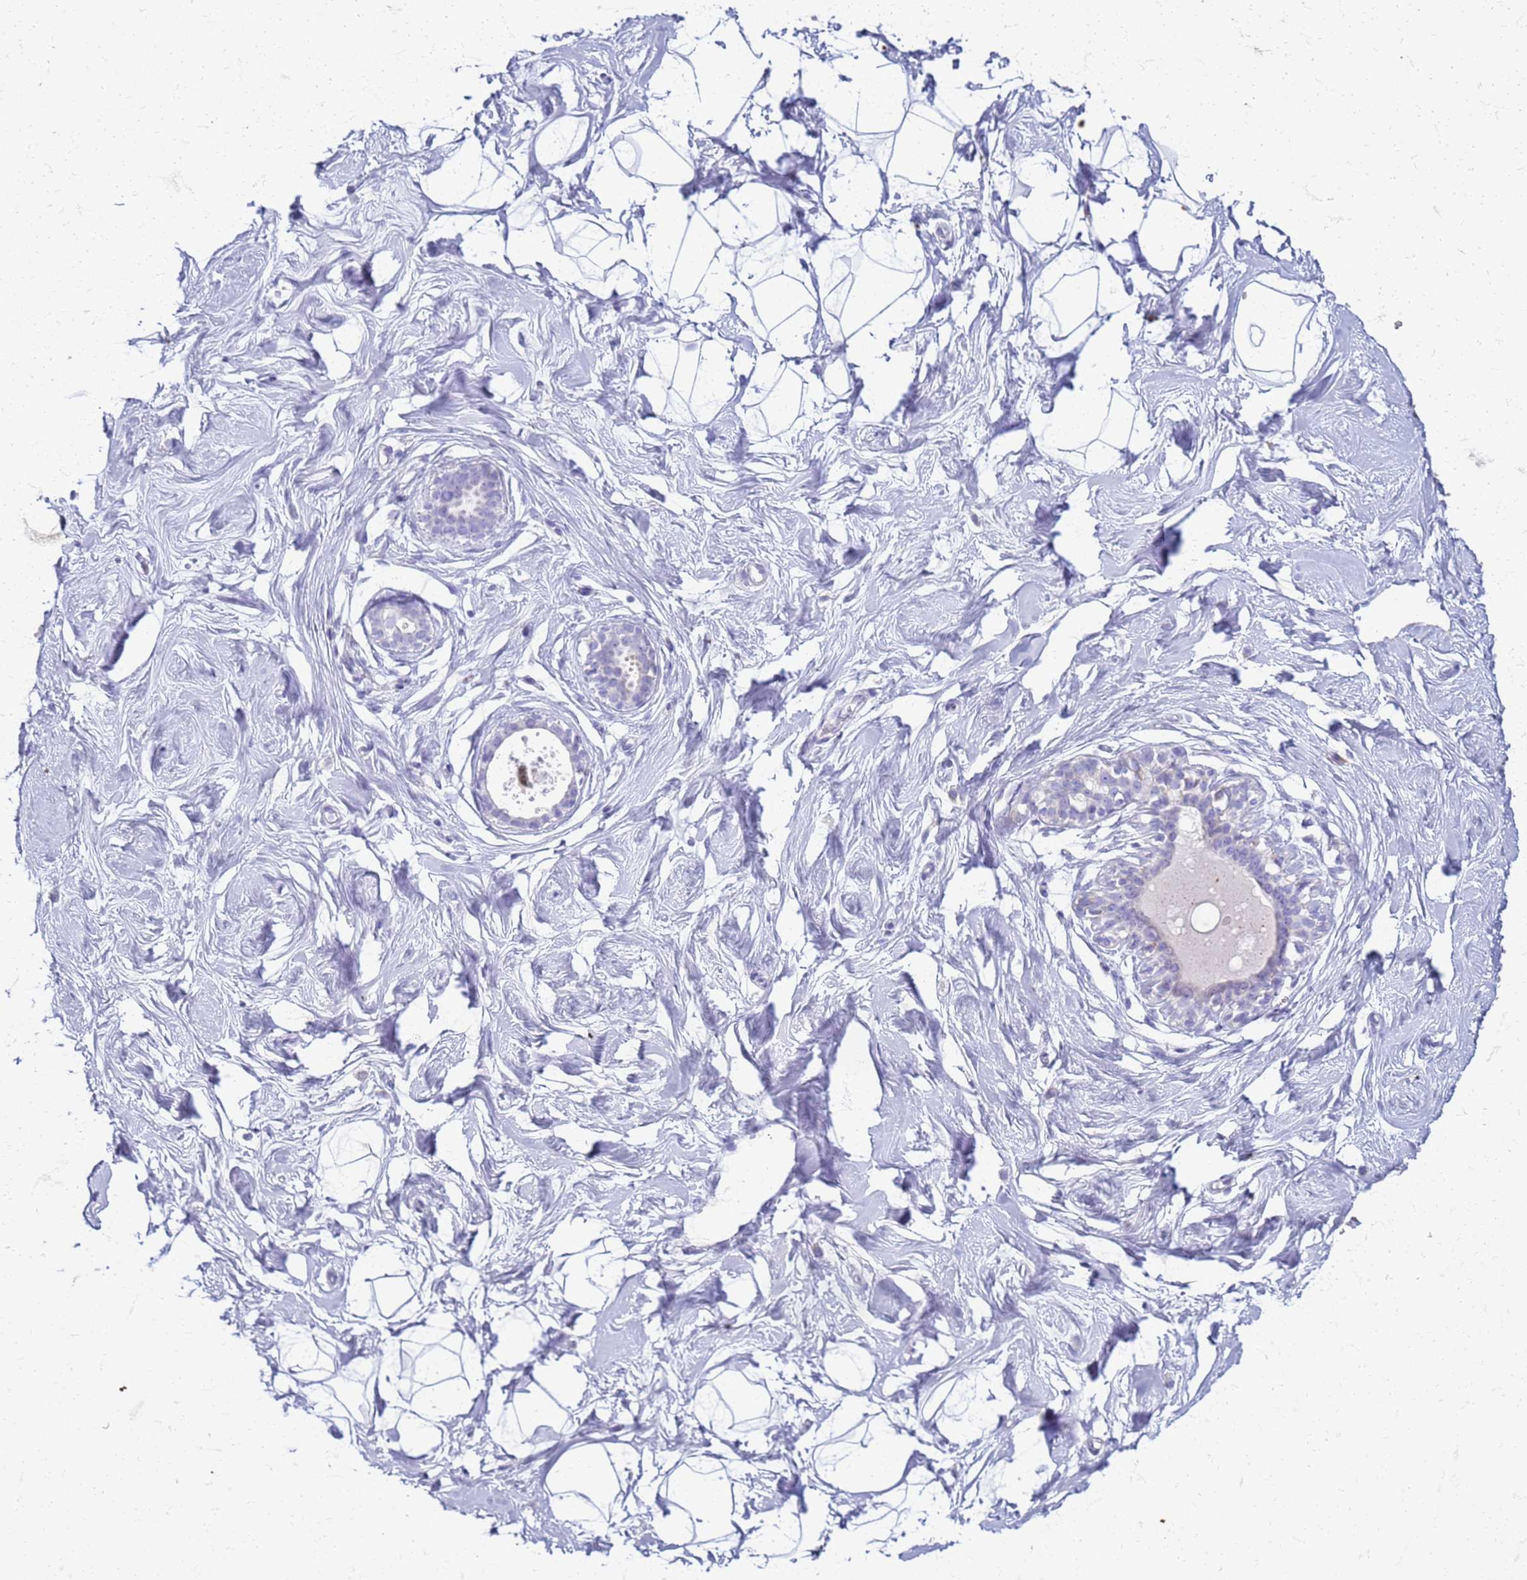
{"staining": {"intensity": "negative", "quantity": "none", "location": "none"}, "tissue": "breast", "cell_type": "Adipocytes", "image_type": "normal", "snomed": [{"axis": "morphology", "description": "Normal tissue, NOS"}, {"axis": "morphology", "description": "Adenoma, NOS"}, {"axis": "topography", "description": "Breast"}], "caption": "Unremarkable breast was stained to show a protein in brown. There is no significant staining in adipocytes. (DAB (3,3'-diaminobenzidine) immunohistochemistry visualized using brightfield microscopy, high magnification).", "gene": "PDK3", "patient": {"sex": "female", "age": 23}}